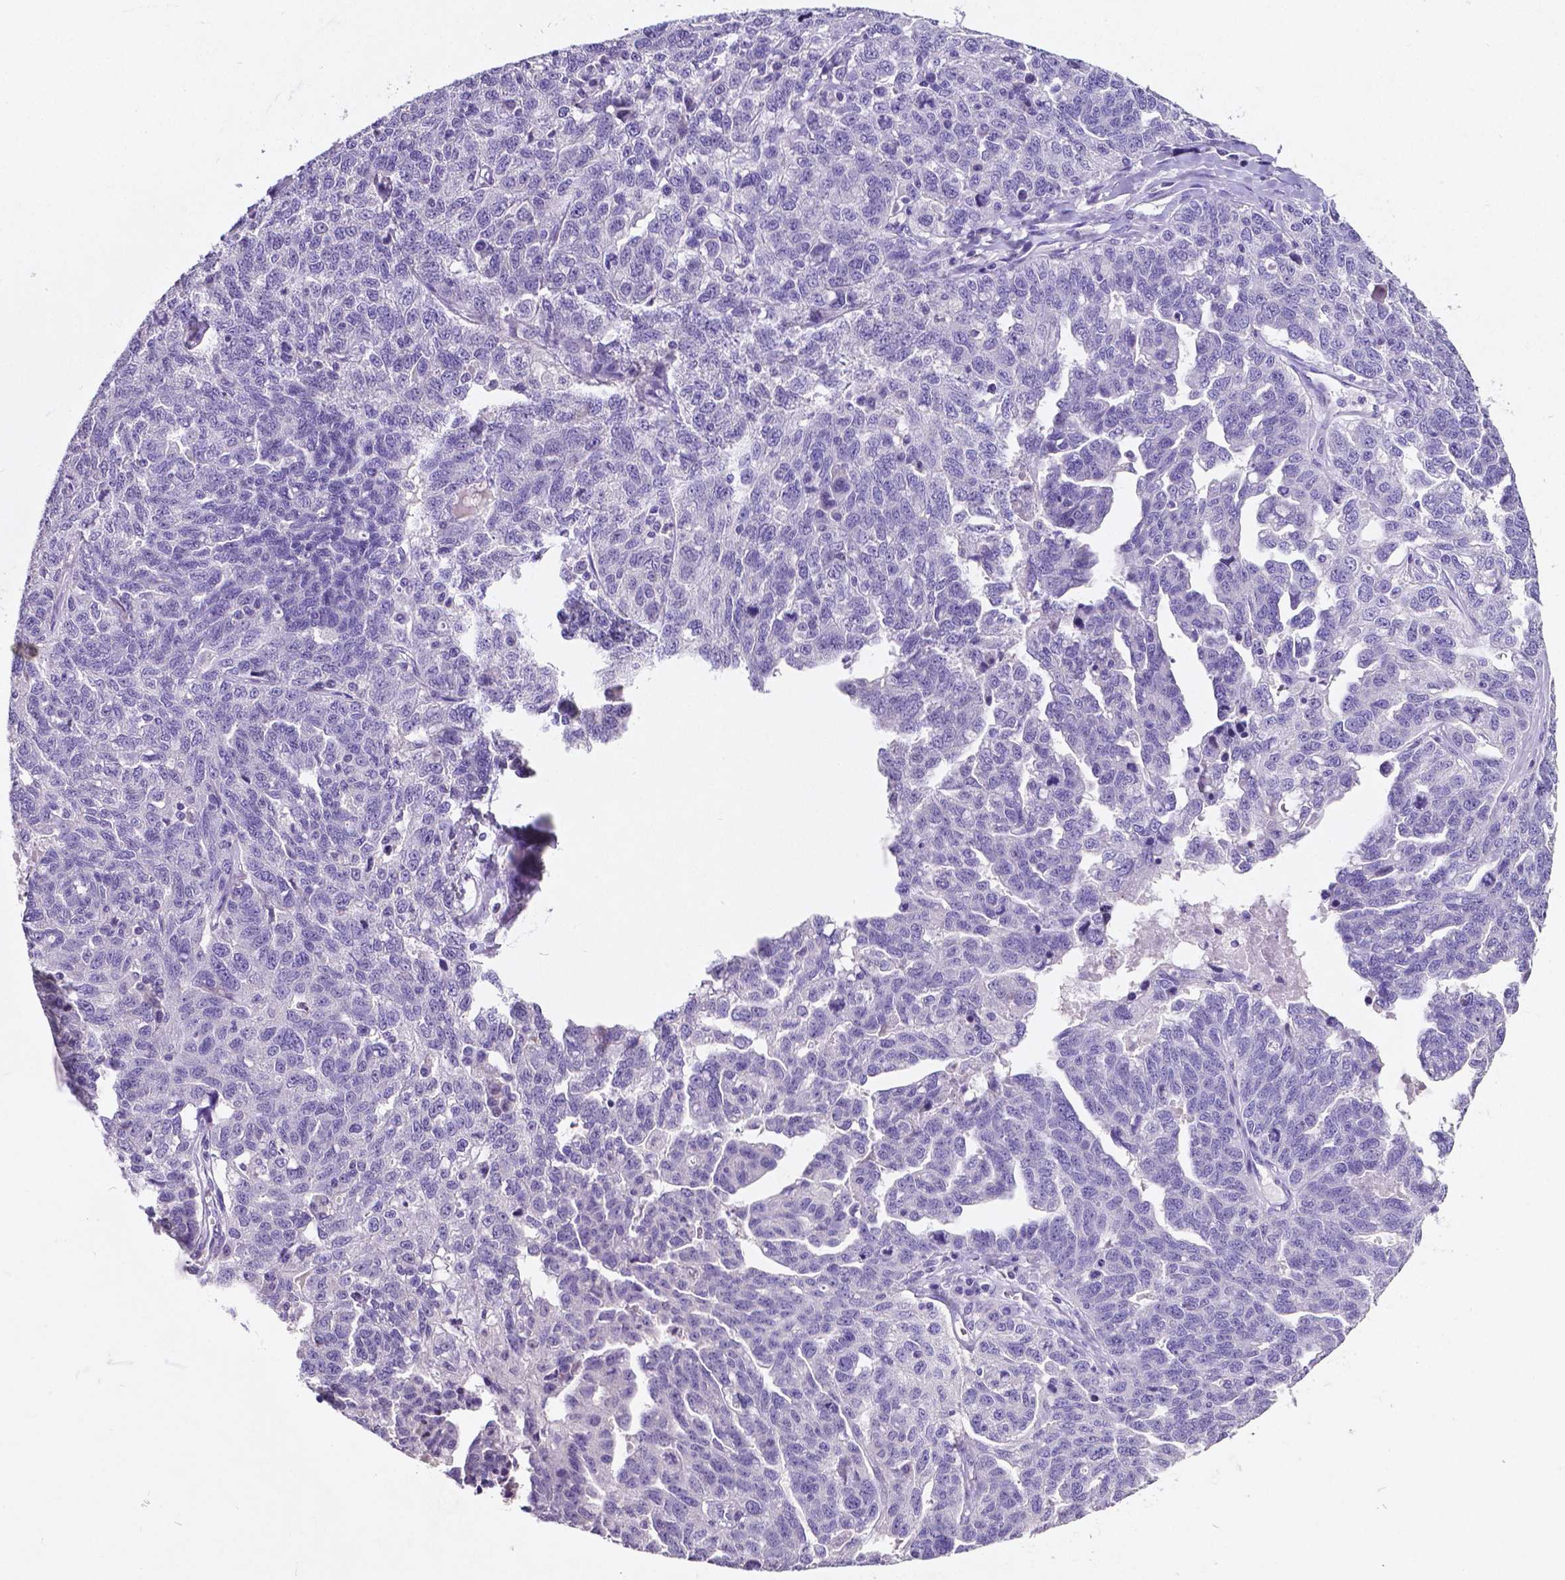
{"staining": {"intensity": "negative", "quantity": "none", "location": "none"}, "tissue": "ovarian cancer", "cell_type": "Tumor cells", "image_type": "cancer", "snomed": [{"axis": "morphology", "description": "Cystadenocarcinoma, serous, NOS"}, {"axis": "topography", "description": "Ovary"}], "caption": "The histopathology image demonstrates no significant staining in tumor cells of ovarian cancer.", "gene": "SATB2", "patient": {"sex": "female", "age": 71}}